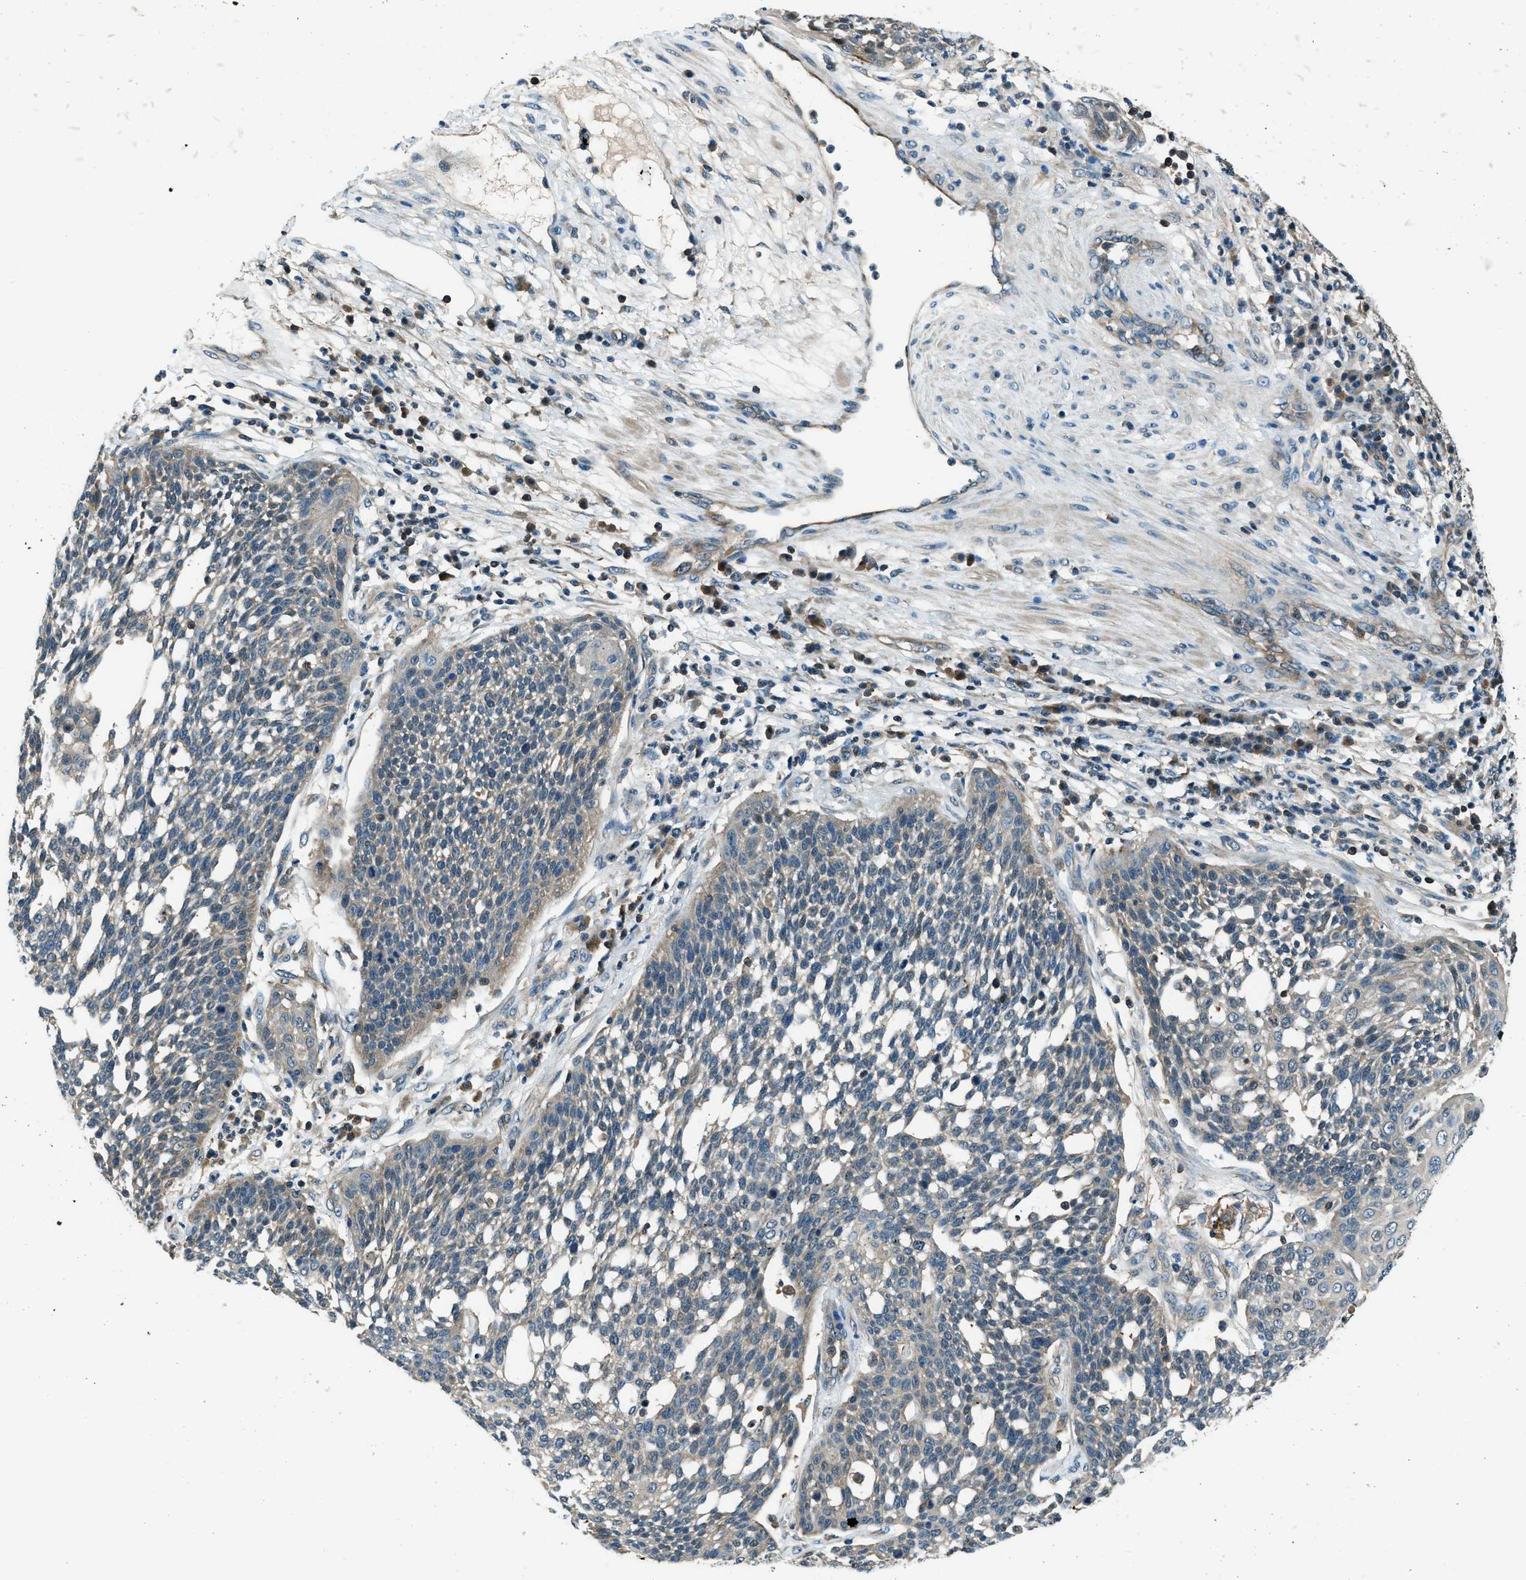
{"staining": {"intensity": "weak", "quantity": "<25%", "location": "cytoplasmic/membranous"}, "tissue": "cervical cancer", "cell_type": "Tumor cells", "image_type": "cancer", "snomed": [{"axis": "morphology", "description": "Squamous cell carcinoma, NOS"}, {"axis": "topography", "description": "Cervix"}], "caption": "High power microscopy histopathology image of an IHC photomicrograph of cervical squamous cell carcinoma, revealing no significant staining in tumor cells.", "gene": "HEBP2", "patient": {"sex": "female", "age": 34}}